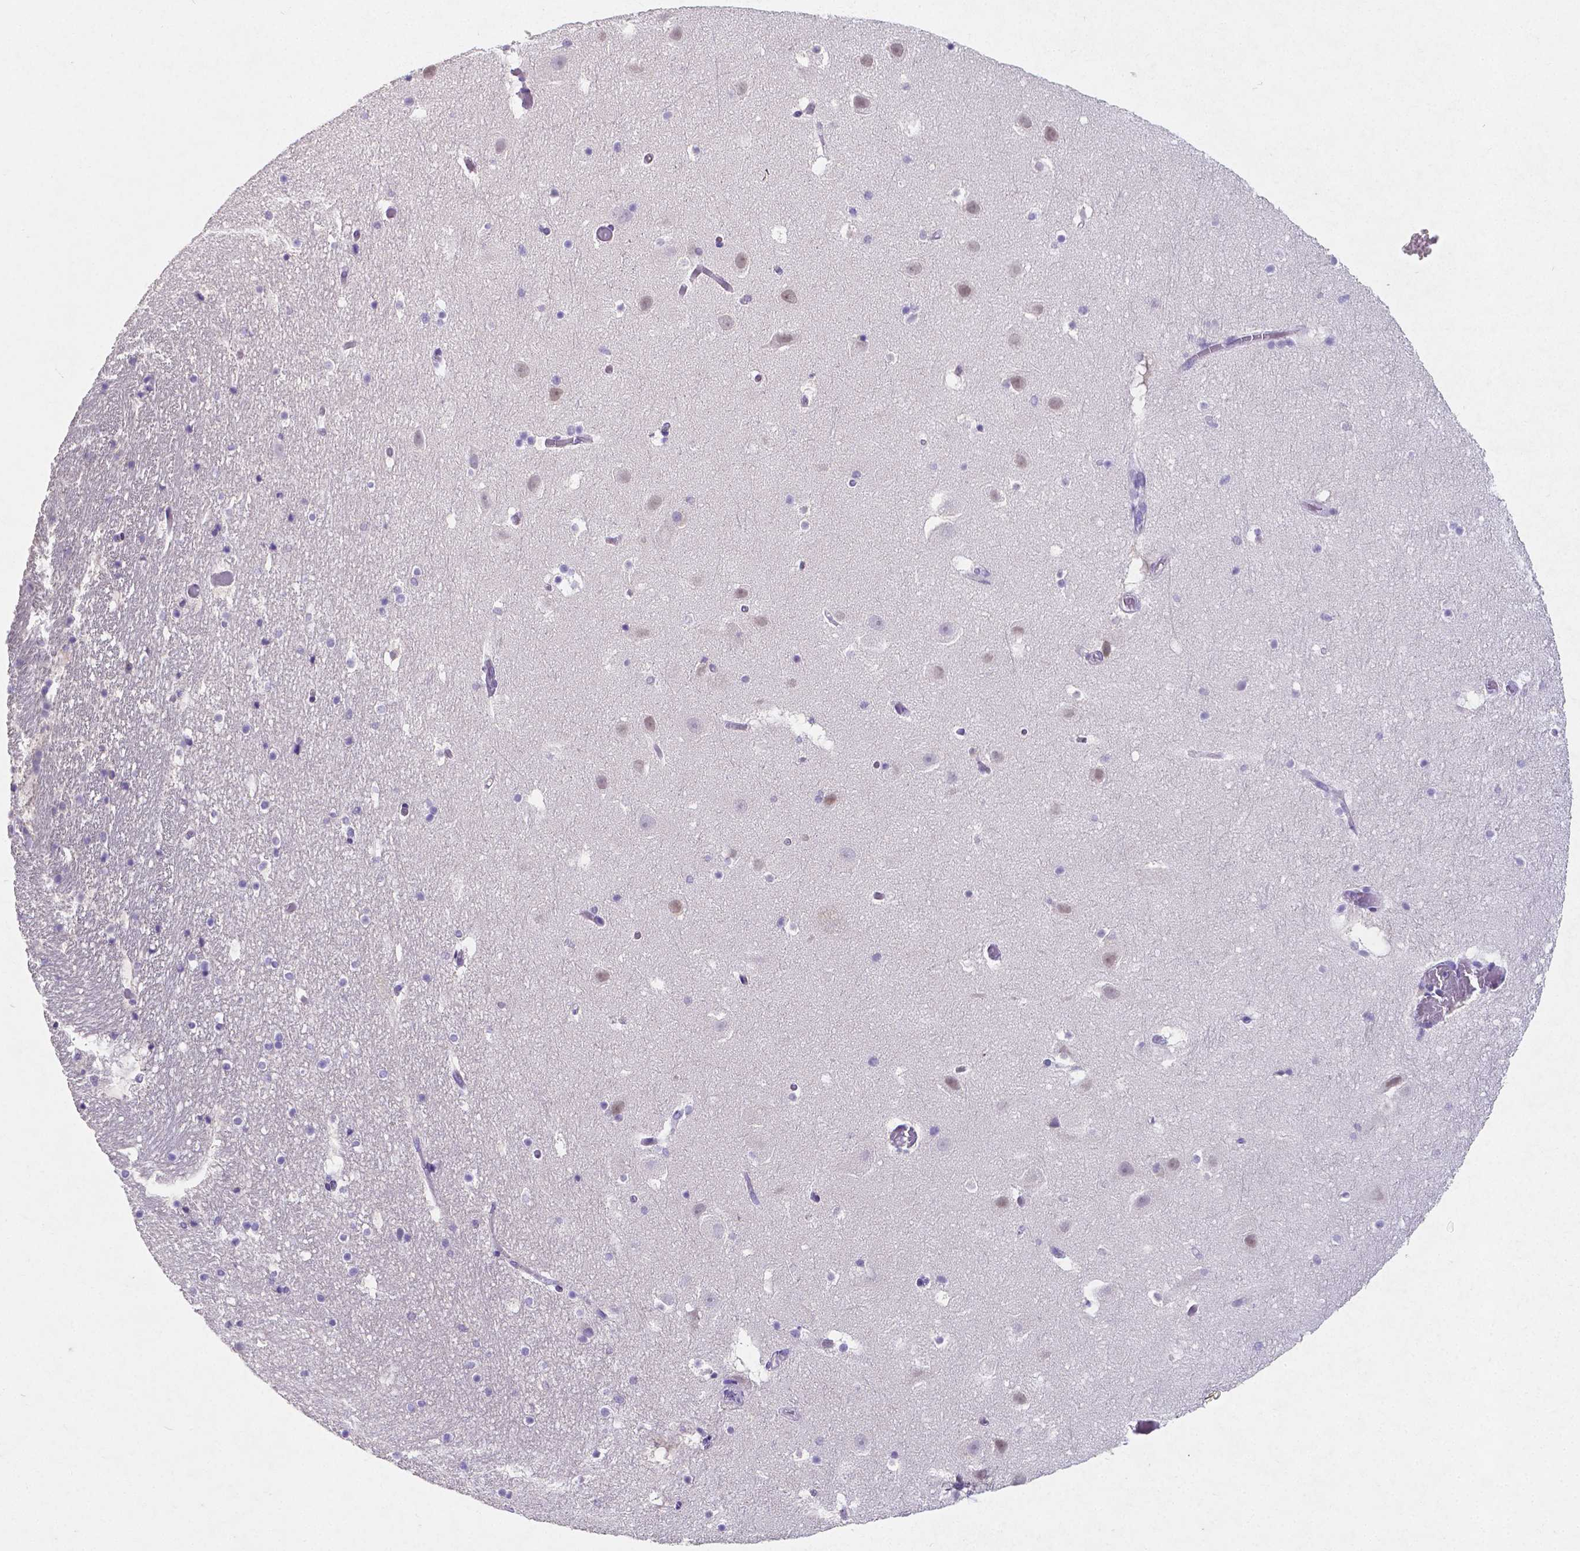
{"staining": {"intensity": "negative", "quantity": "none", "location": "none"}, "tissue": "hippocampus", "cell_type": "Glial cells", "image_type": "normal", "snomed": [{"axis": "morphology", "description": "Normal tissue, NOS"}, {"axis": "topography", "description": "Hippocampus"}], "caption": "Photomicrograph shows no protein expression in glial cells of benign hippocampus.", "gene": "SATB2", "patient": {"sex": "male", "age": 26}}